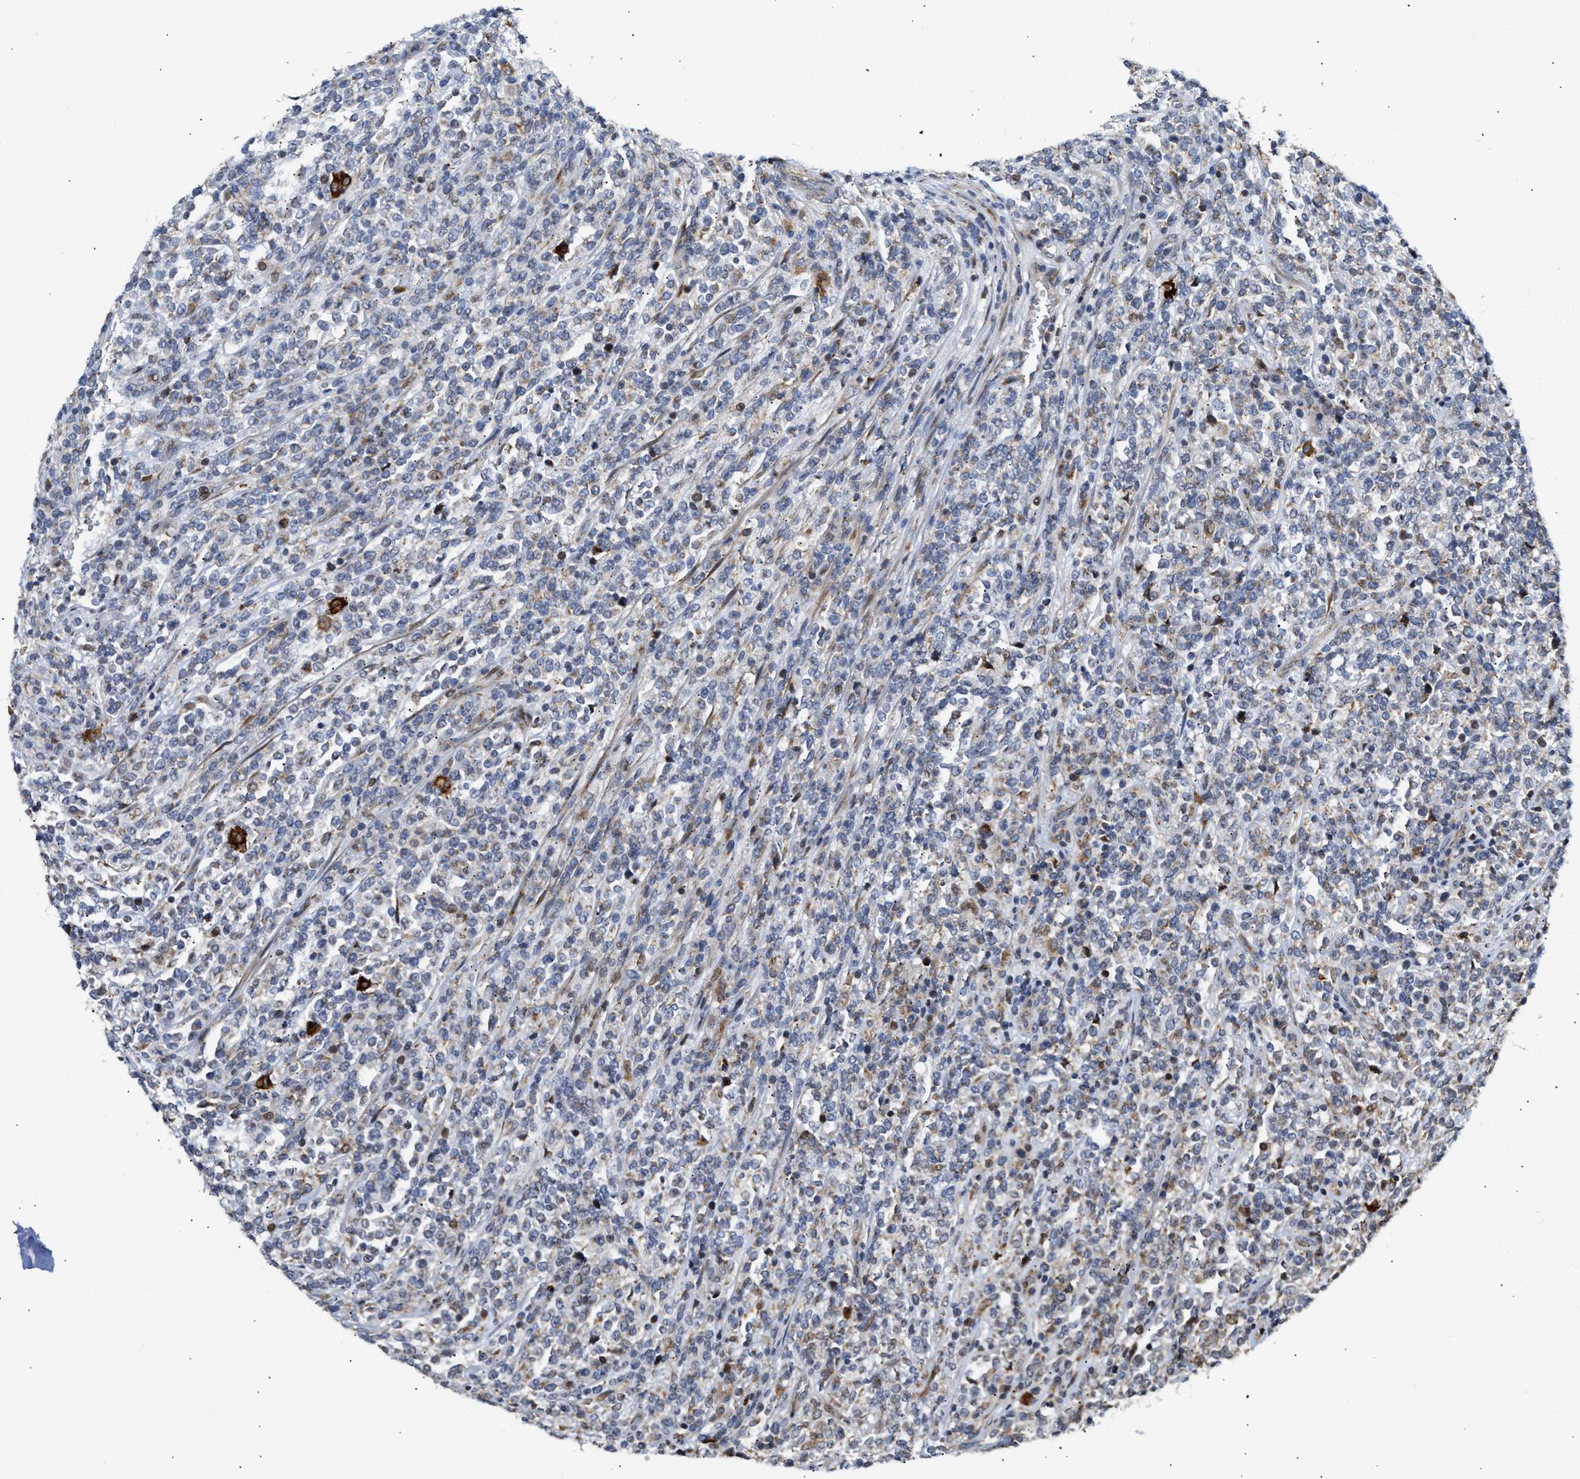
{"staining": {"intensity": "negative", "quantity": "none", "location": "none"}, "tissue": "lymphoma", "cell_type": "Tumor cells", "image_type": "cancer", "snomed": [{"axis": "morphology", "description": "Malignant lymphoma, non-Hodgkin's type, High grade"}, {"axis": "topography", "description": "Soft tissue"}], "caption": "Immunohistochemical staining of malignant lymphoma, non-Hodgkin's type (high-grade) displays no significant staining in tumor cells.", "gene": "DEPTOR", "patient": {"sex": "male", "age": 18}}